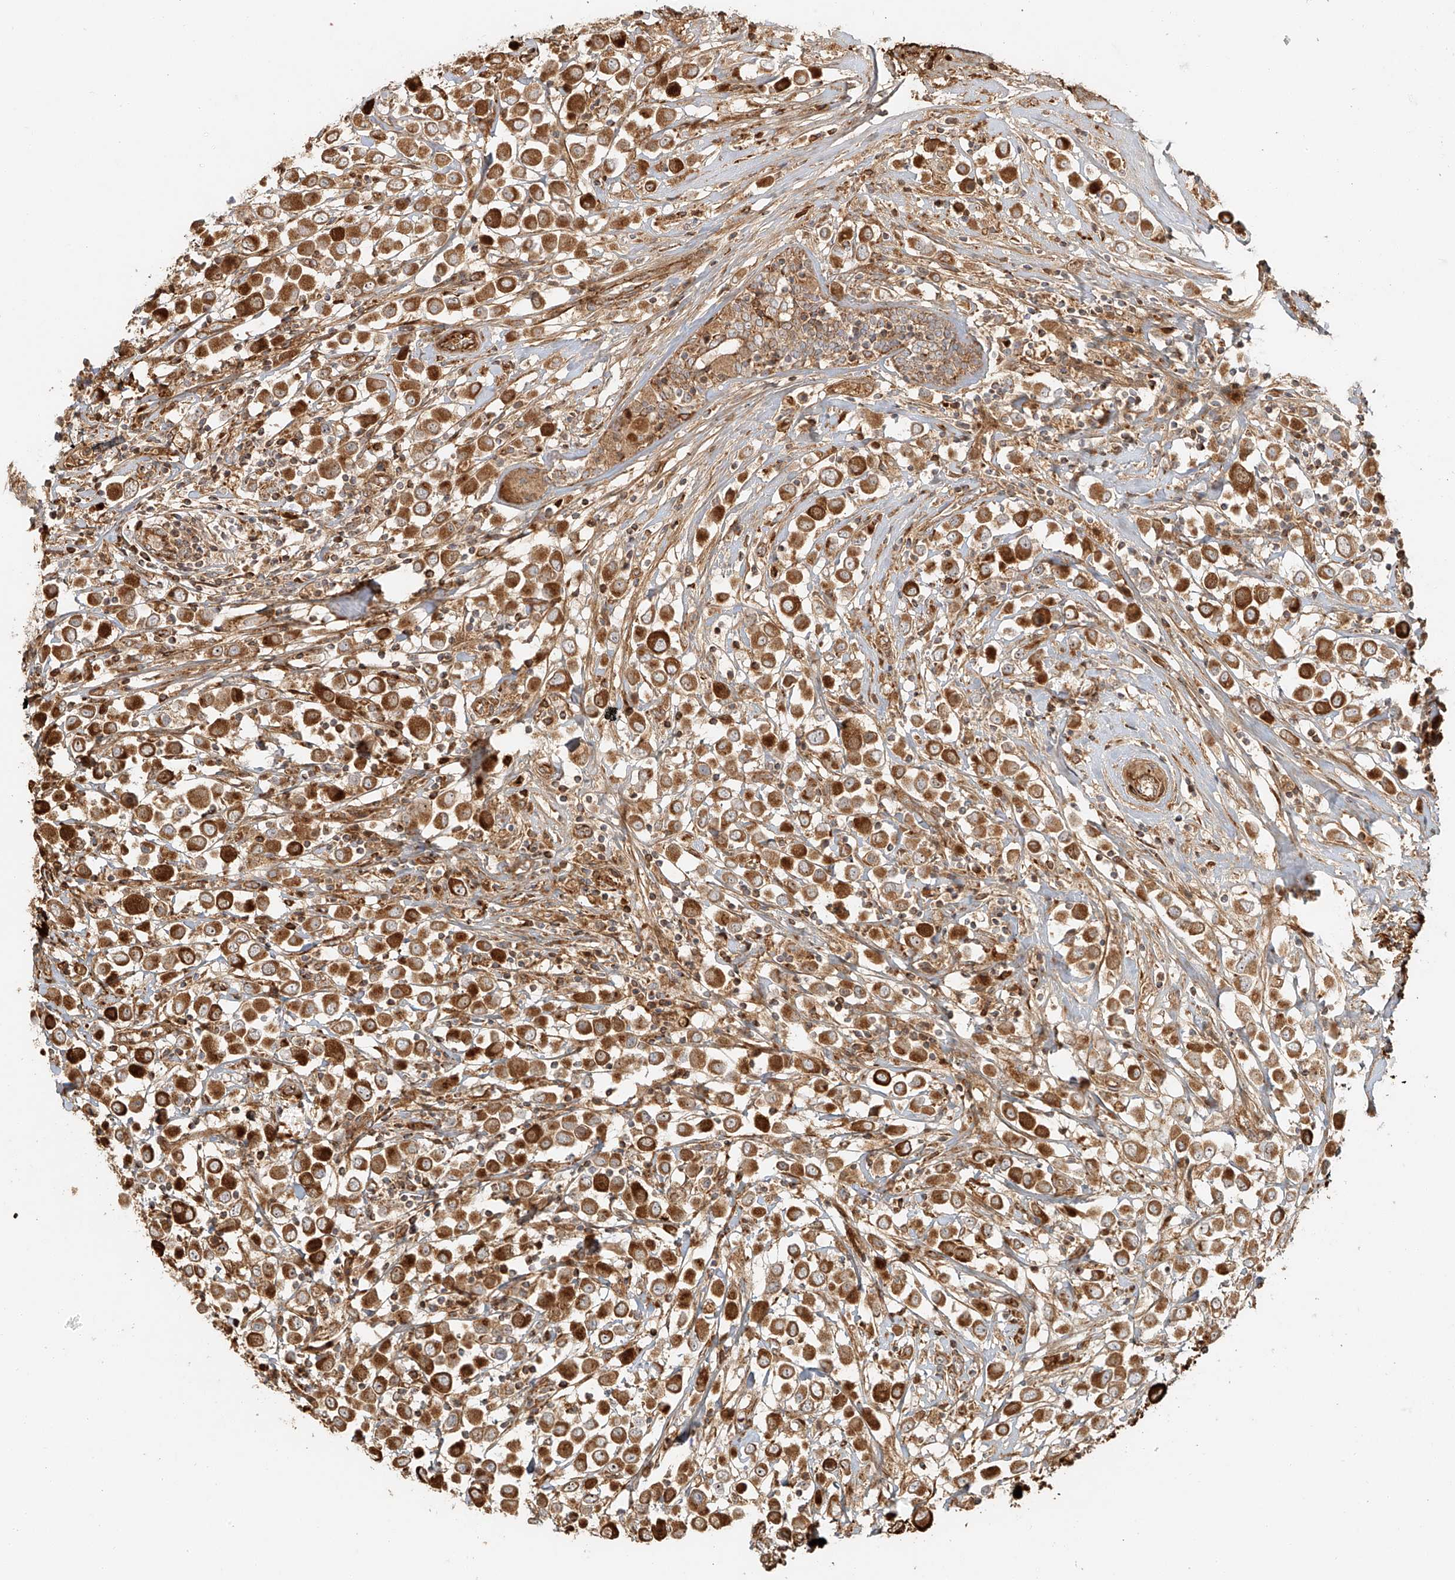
{"staining": {"intensity": "strong", "quantity": ">75%", "location": "cytoplasmic/membranous"}, "tissue": "breast cancer", "cell_type": "Tumor cells", "image_type": "cancer", "snomed": [{"axis": "morphology", "description": "Duct carcinoma"}, {"axis": "topography", "description": "Breast"}], "caption": "High-magnification brightfield microscopy of breast cancer (infiltrating ductal carcinoma) stained with DAB (brown) and counterstained with hematoxylin (blue). tumor cells exhibit strong cytoplasmic/membranous expression is present in about>75% of cells. (DAB (3,3'-diaminobenzidine) = brown stain, brightfield microscopy at high magnification).", "gene": "MIPEP", "patient": {"sex": "female", "age": 61}}